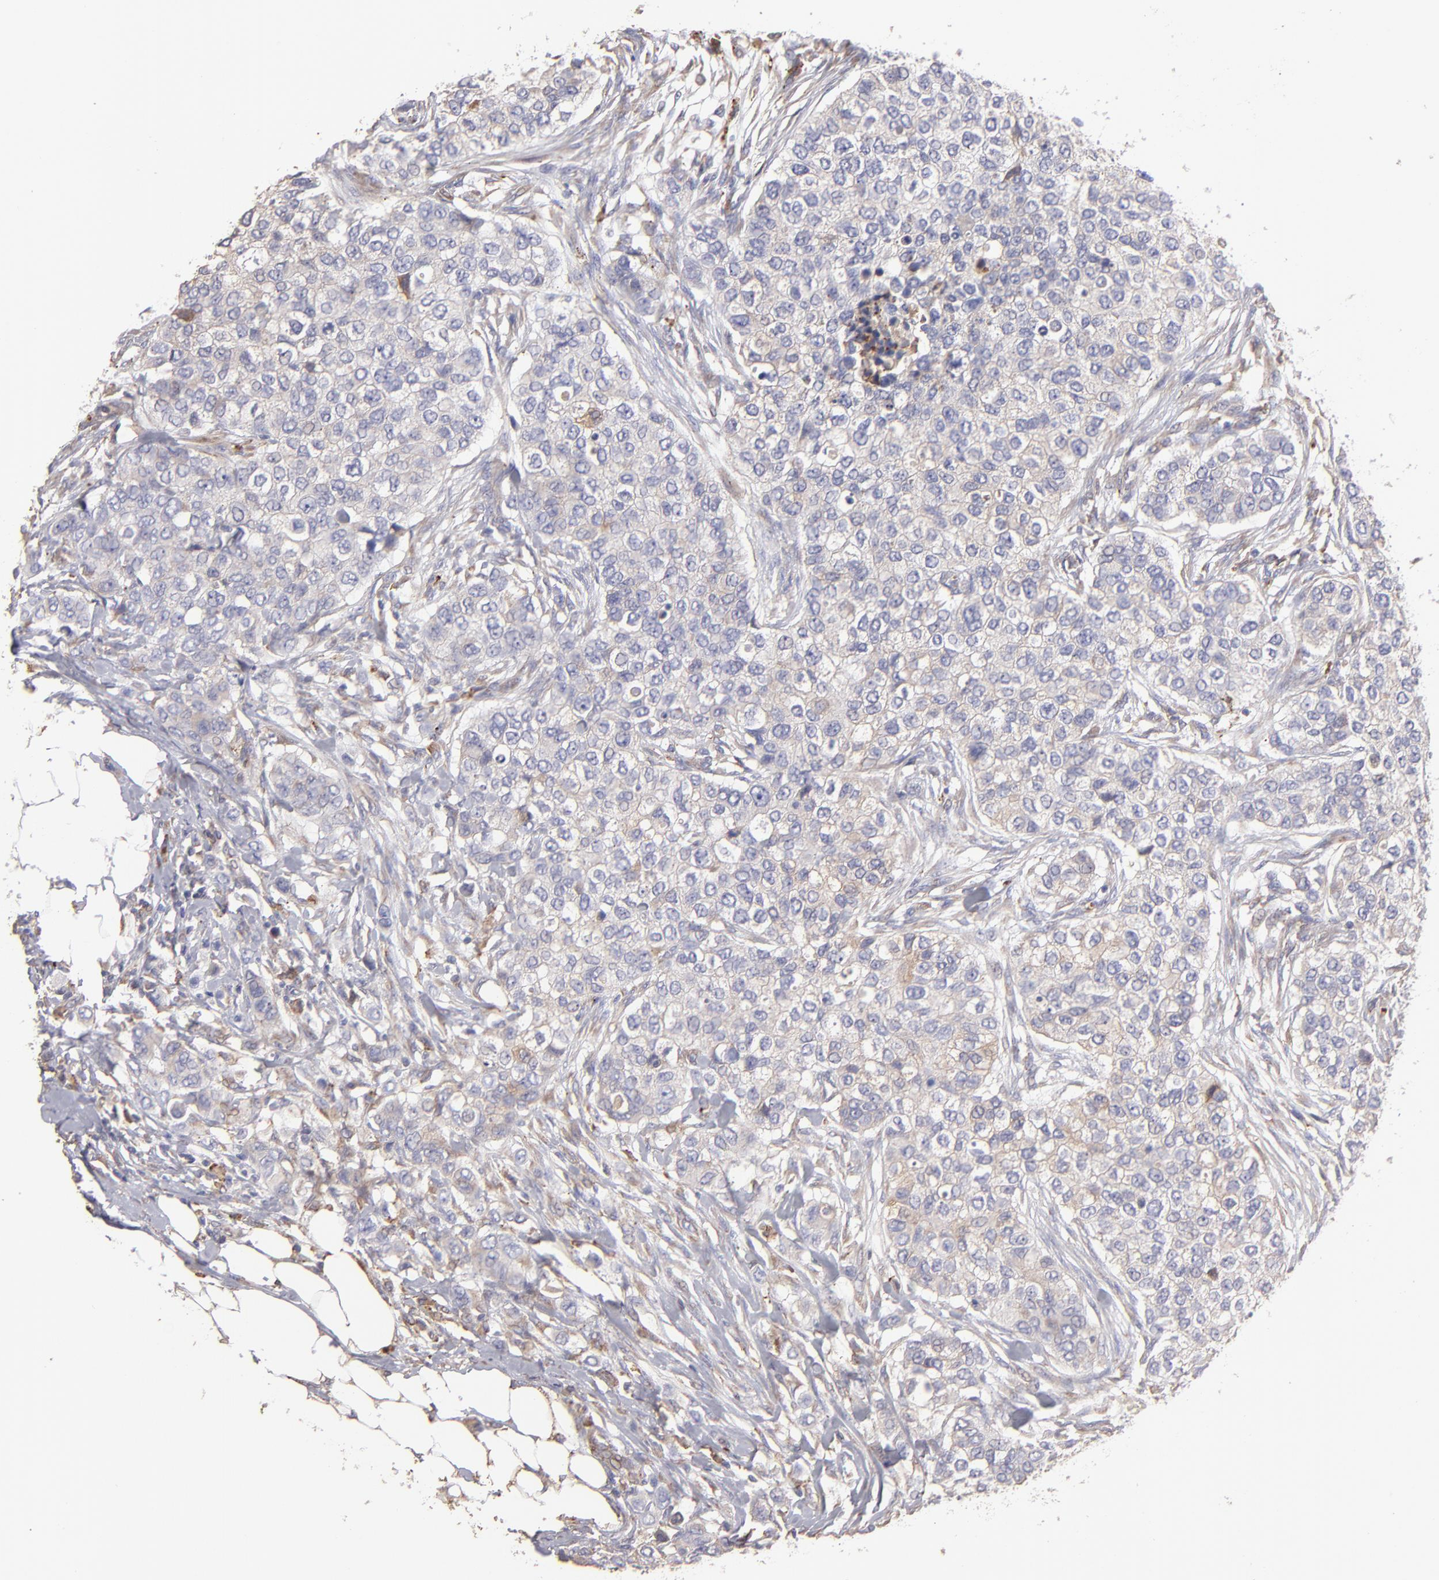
{"staining": {"intensity": "weak", "quantity": "25%-75%", "location": "cytoplasmic/membranous"}, "tissue": "breast cancer", "cell_type": "Tumor cells", "image_type": "cancer", "snomed": [{"axis": "morphology", "description": "Normal tissue, NOS"}, {"axis": "morphology", "description": "Duct carcinoma"}, {"axis": "topography", "description": "Breast"}], "caption": "Weak cytoplasmic/membranous positivity for a protein is present in about 25%-75% of tumor cells of breast intraductal carcinoma using IHC.", "gene": "CALR", "patient": {"sex": "female", "age": 49}}